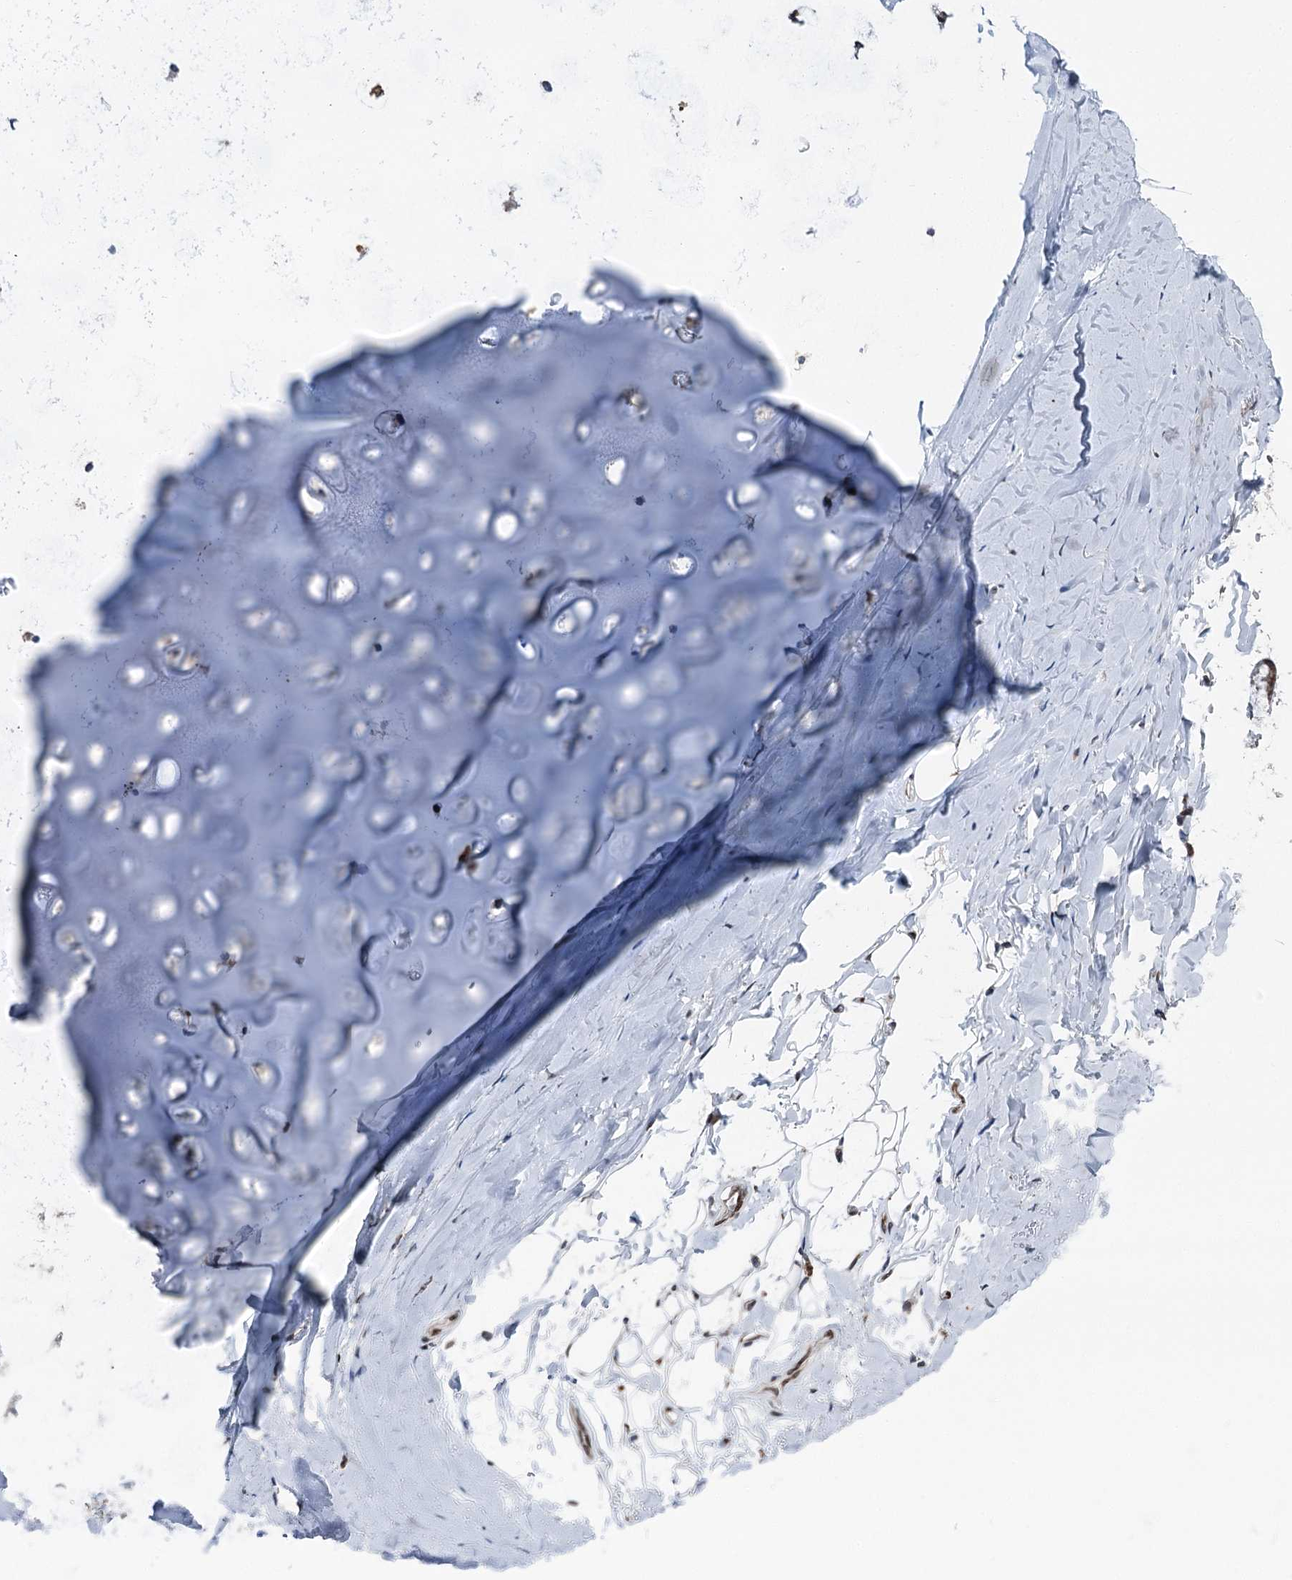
{"staining": {"intensity": "moderate", "quantity": "25%-75%", "location": "cytoplasmic/membranous,nuclear"}, "tissue": "adipose tissue", "cell_type": "Adipocytes", "image_type": "normal", "snomed": [{"axis": "morphology", "description": "Normal tissue, NOS"}, {"axis": "topography", "description": "Lymph node"}, {"axis": "topography", "description": "Bronchus"}], "caption": "About 25%-75% of adipocytes in normal adipose tissue exhibit moderate cytoplasmic/membranous,nuclear protein positivity as visualized by brown immunohistochemical staining.", "gene": "MRPL14", "patient": {"sex": "male", "age": 63}}